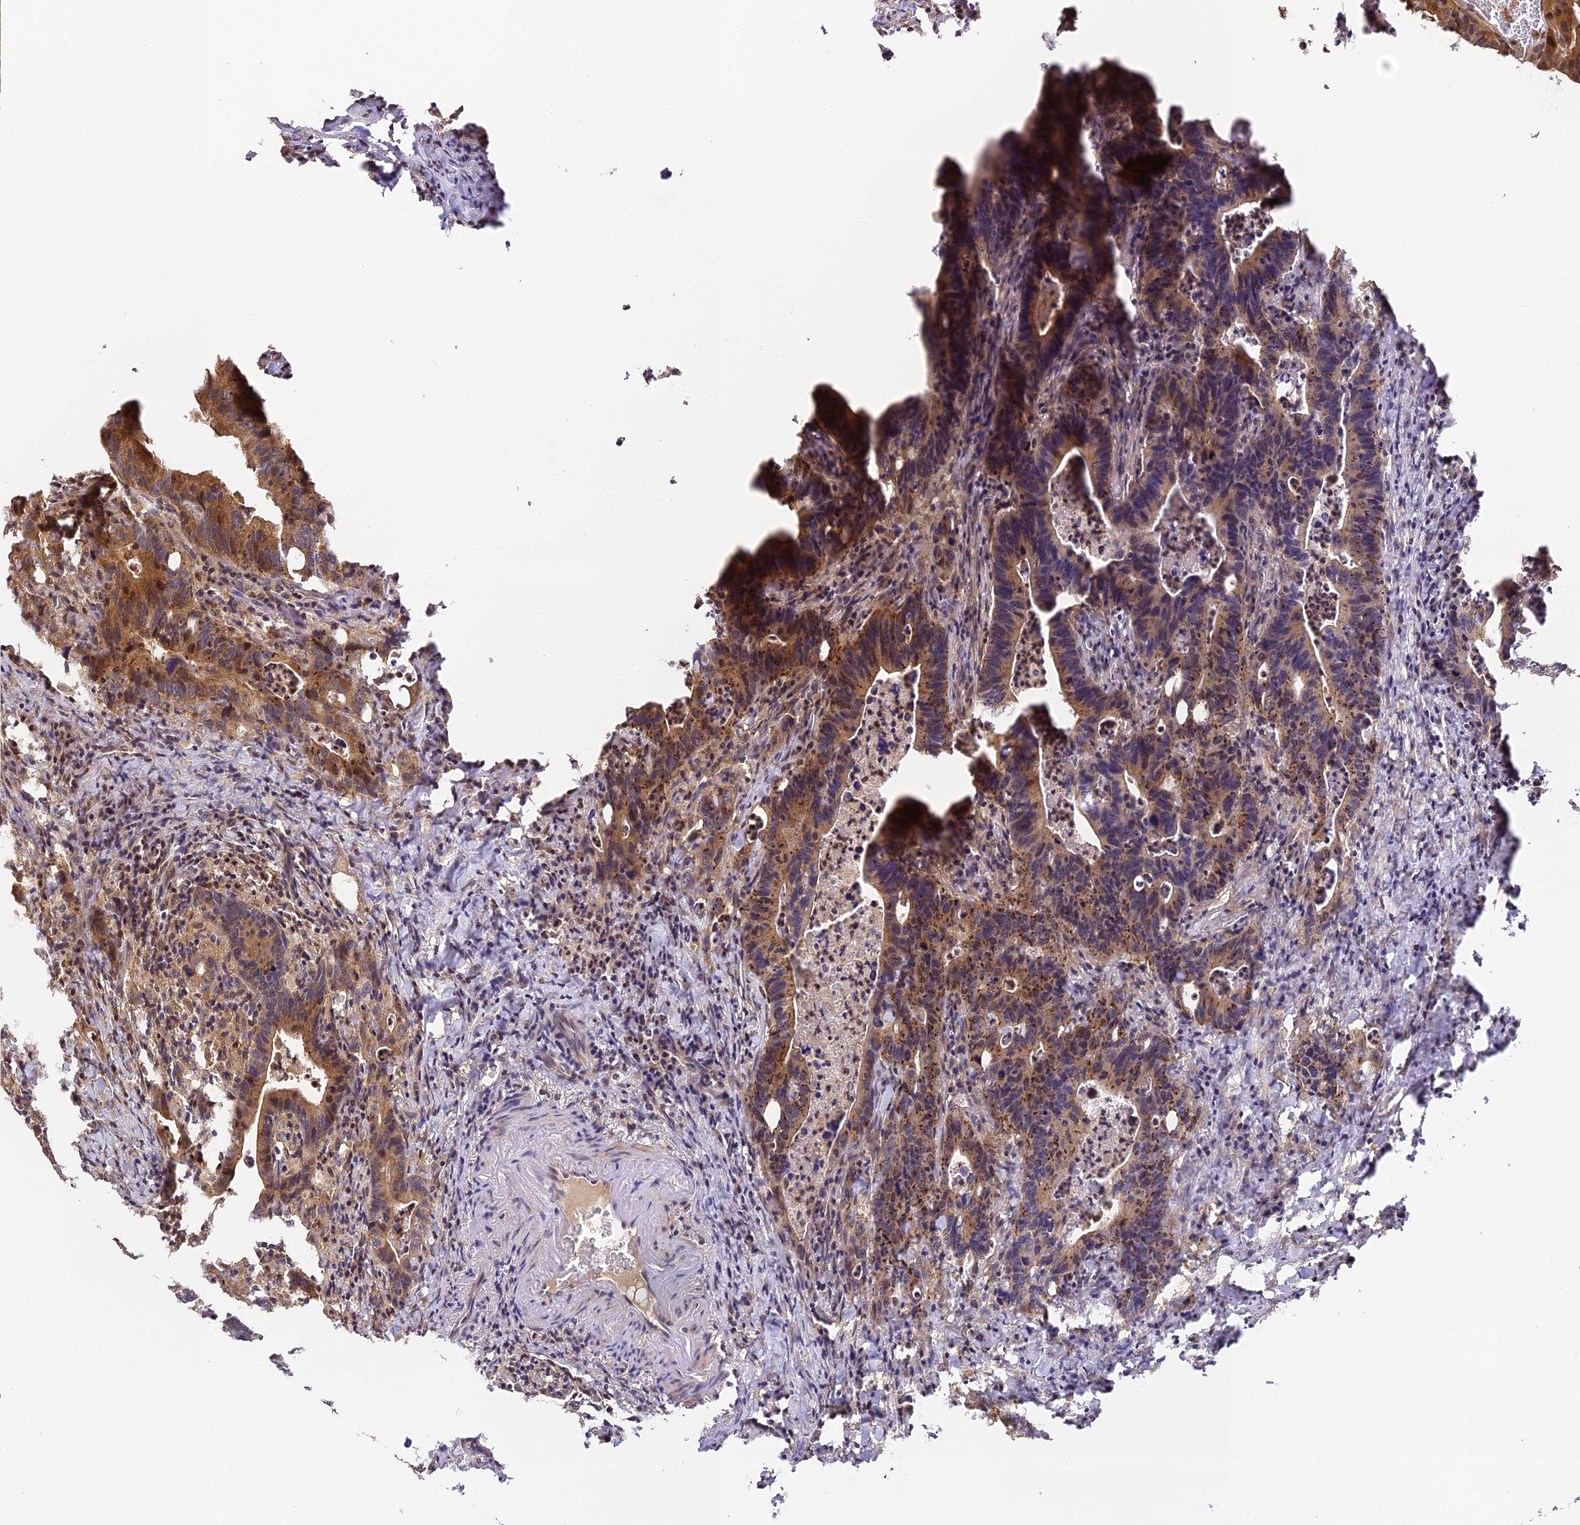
{"staining": {"intensity": "moderate", "quantity": ">75%", "location": "cytoplasmic/membranous"}, "tissue": "colorectal cancer", "cell_type": "Tumor cells", "image_type": "cancer", "snomed": [{"axis": "morphology", "description": "Adenocarcinoma, NOS"}, {"axis": "topography", "description": "Colon"}], "caption": "This is a photomicrograph of immunohistochemistry (IHC) staining of colorectal cancer (adenocarcinoma), which shows moderate positivity in the cytoplasmic/membranous of tumor cells.", "gene": "ZNF443", "patient": {"sex": "female", "age": 75}}